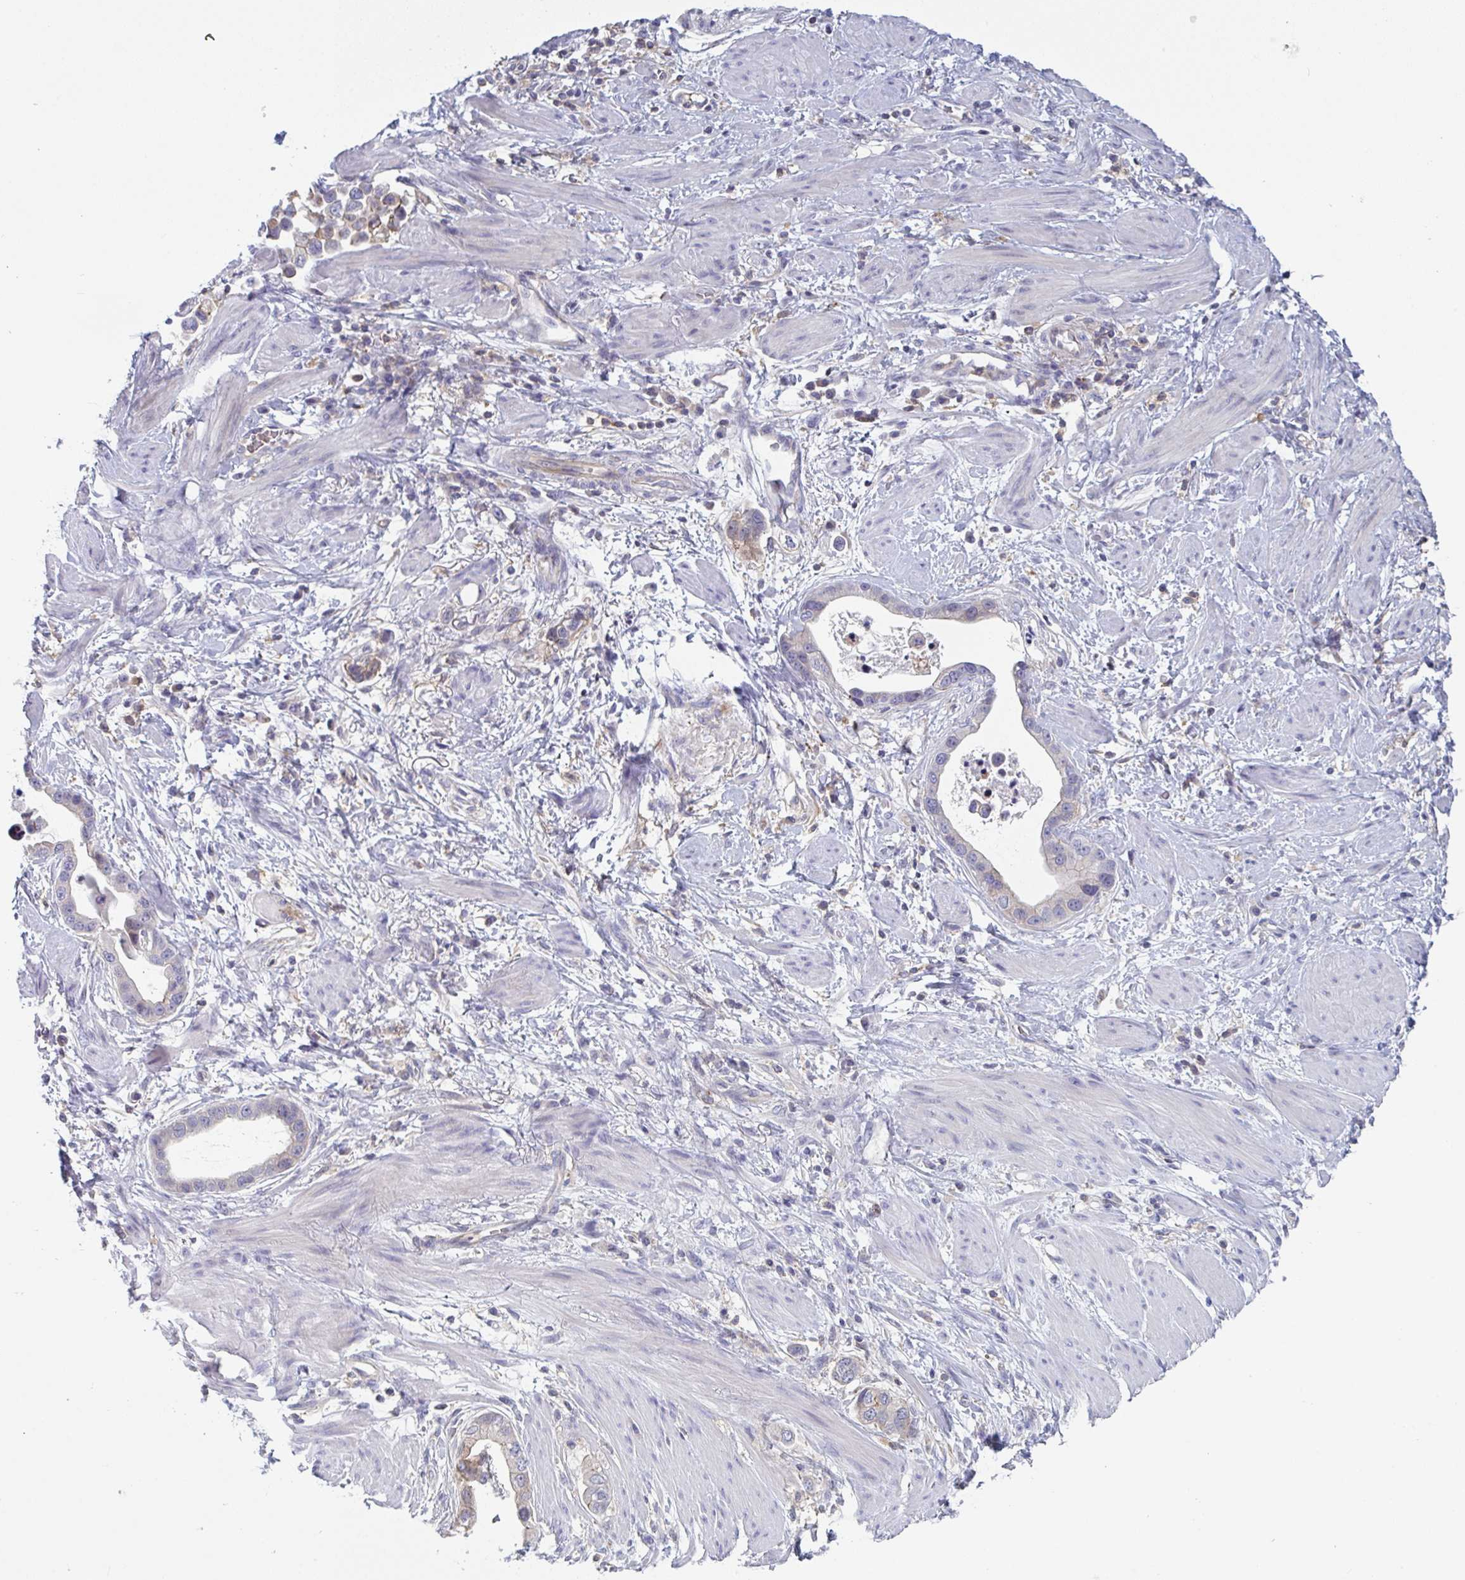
{"staining": {"intensity": "negative", "quantity": "none", "location": "none"}, "tissue": "stomach cancer", "cell_type": "Tumor cells", "image_type": "cancer", "snomed": [{"axis": "morphology", "description": "Adenocarcinoma, NOS"}, {"axis": "topography", "description": "Stomach, lower"}], "caption": "A photomicrograph of human stomach cancer (adenocarcinoma) is negative for staining in tumor cells.", "gene": "DISP2", "patient": {"sex": "female", "age": 93}}